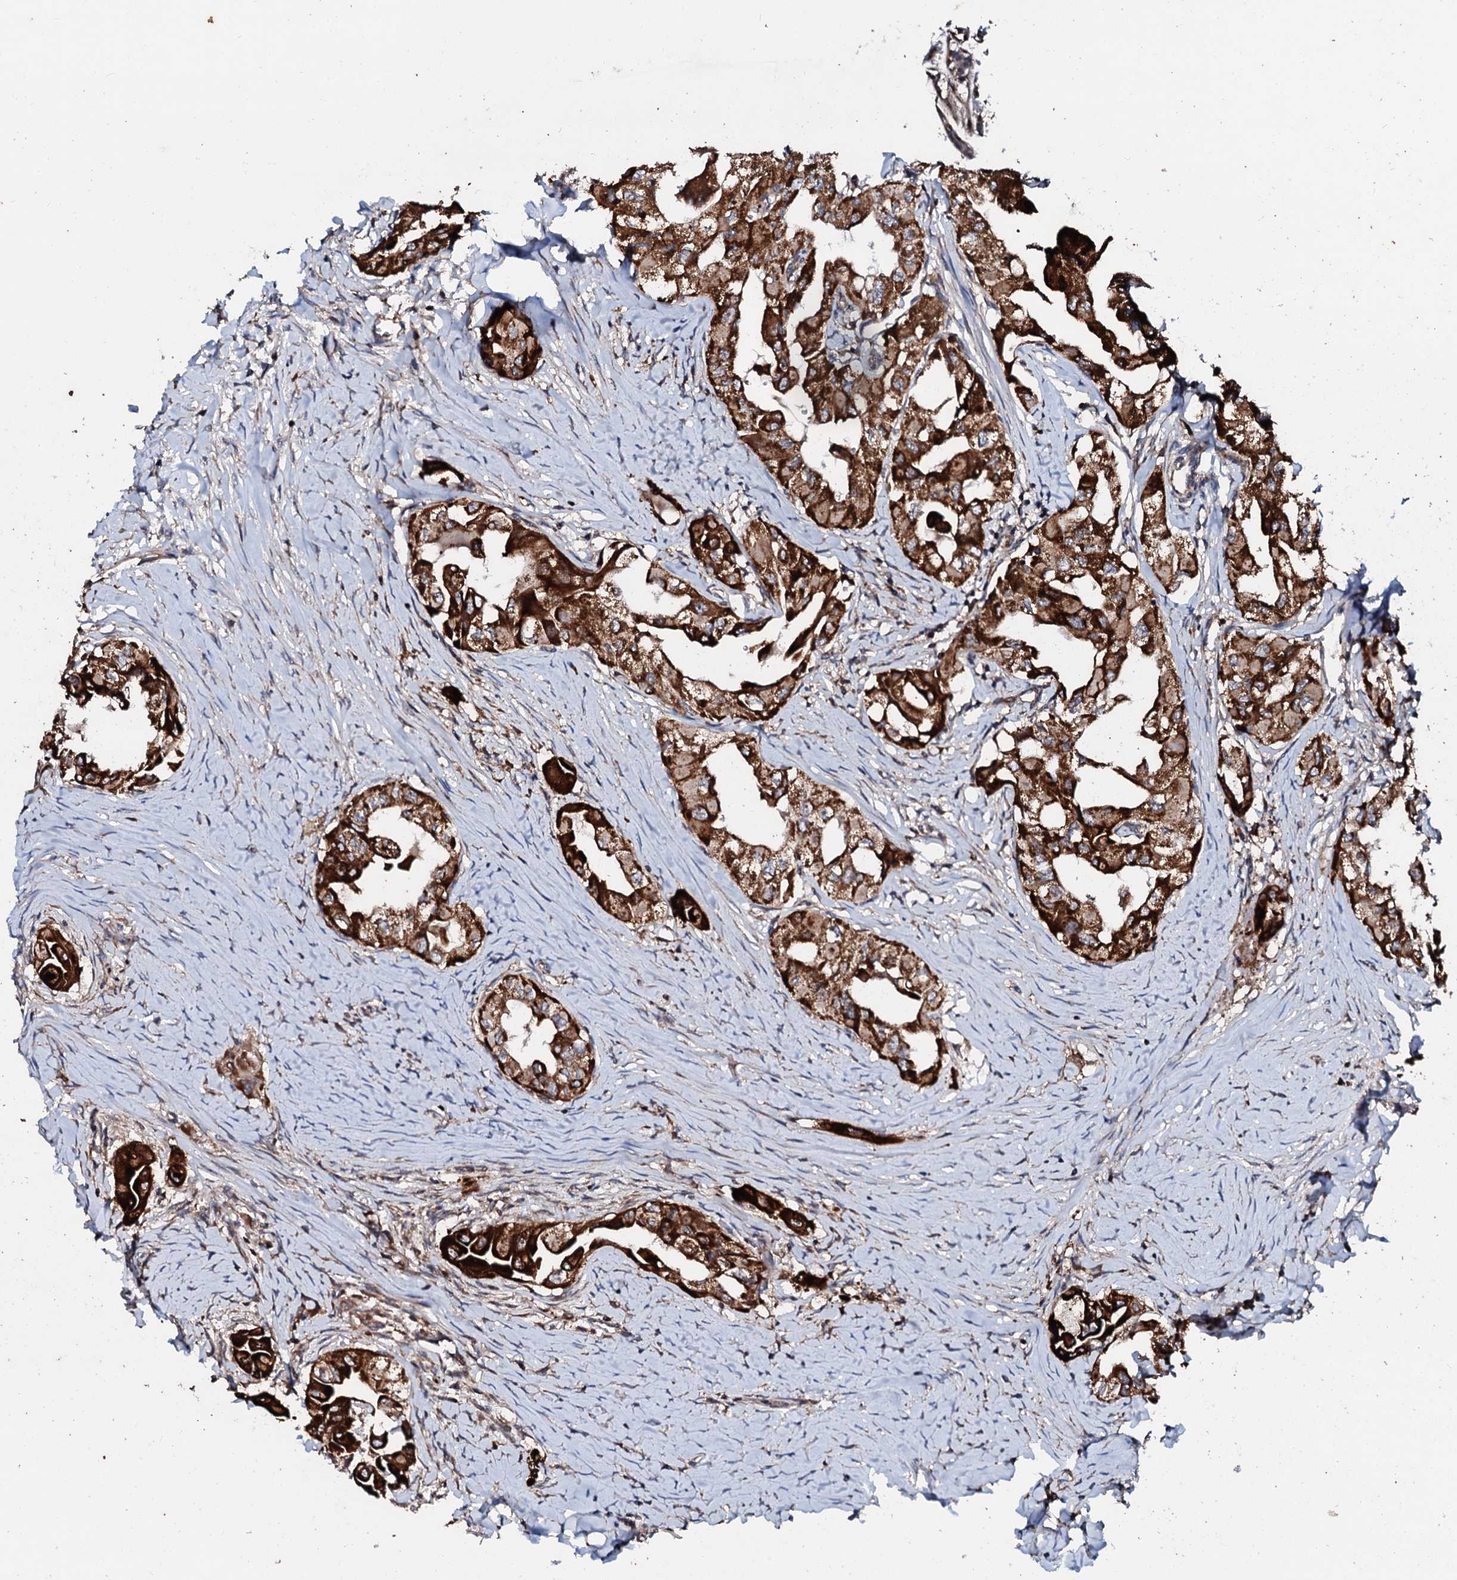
{"staining": {"intensity": "strong", "quantity": ">75%", "location": "cytoplasmic/membranous"}, "tissue": "thyroid cancer", "cell_type": "Tumor cells", "image_type": "cancer", "snomed": [{"axis": "morphology", "description": "Papillary adenocarcinoma, NOS"}, {"axis": "topography", "description": "Thyroid gland"}], "caption": "Thyroid cancer stained with a protein marker shows strong staining in tumor cells.", "gene": "SDHAF2", "patient": {"sex": "female", "age": 59}}